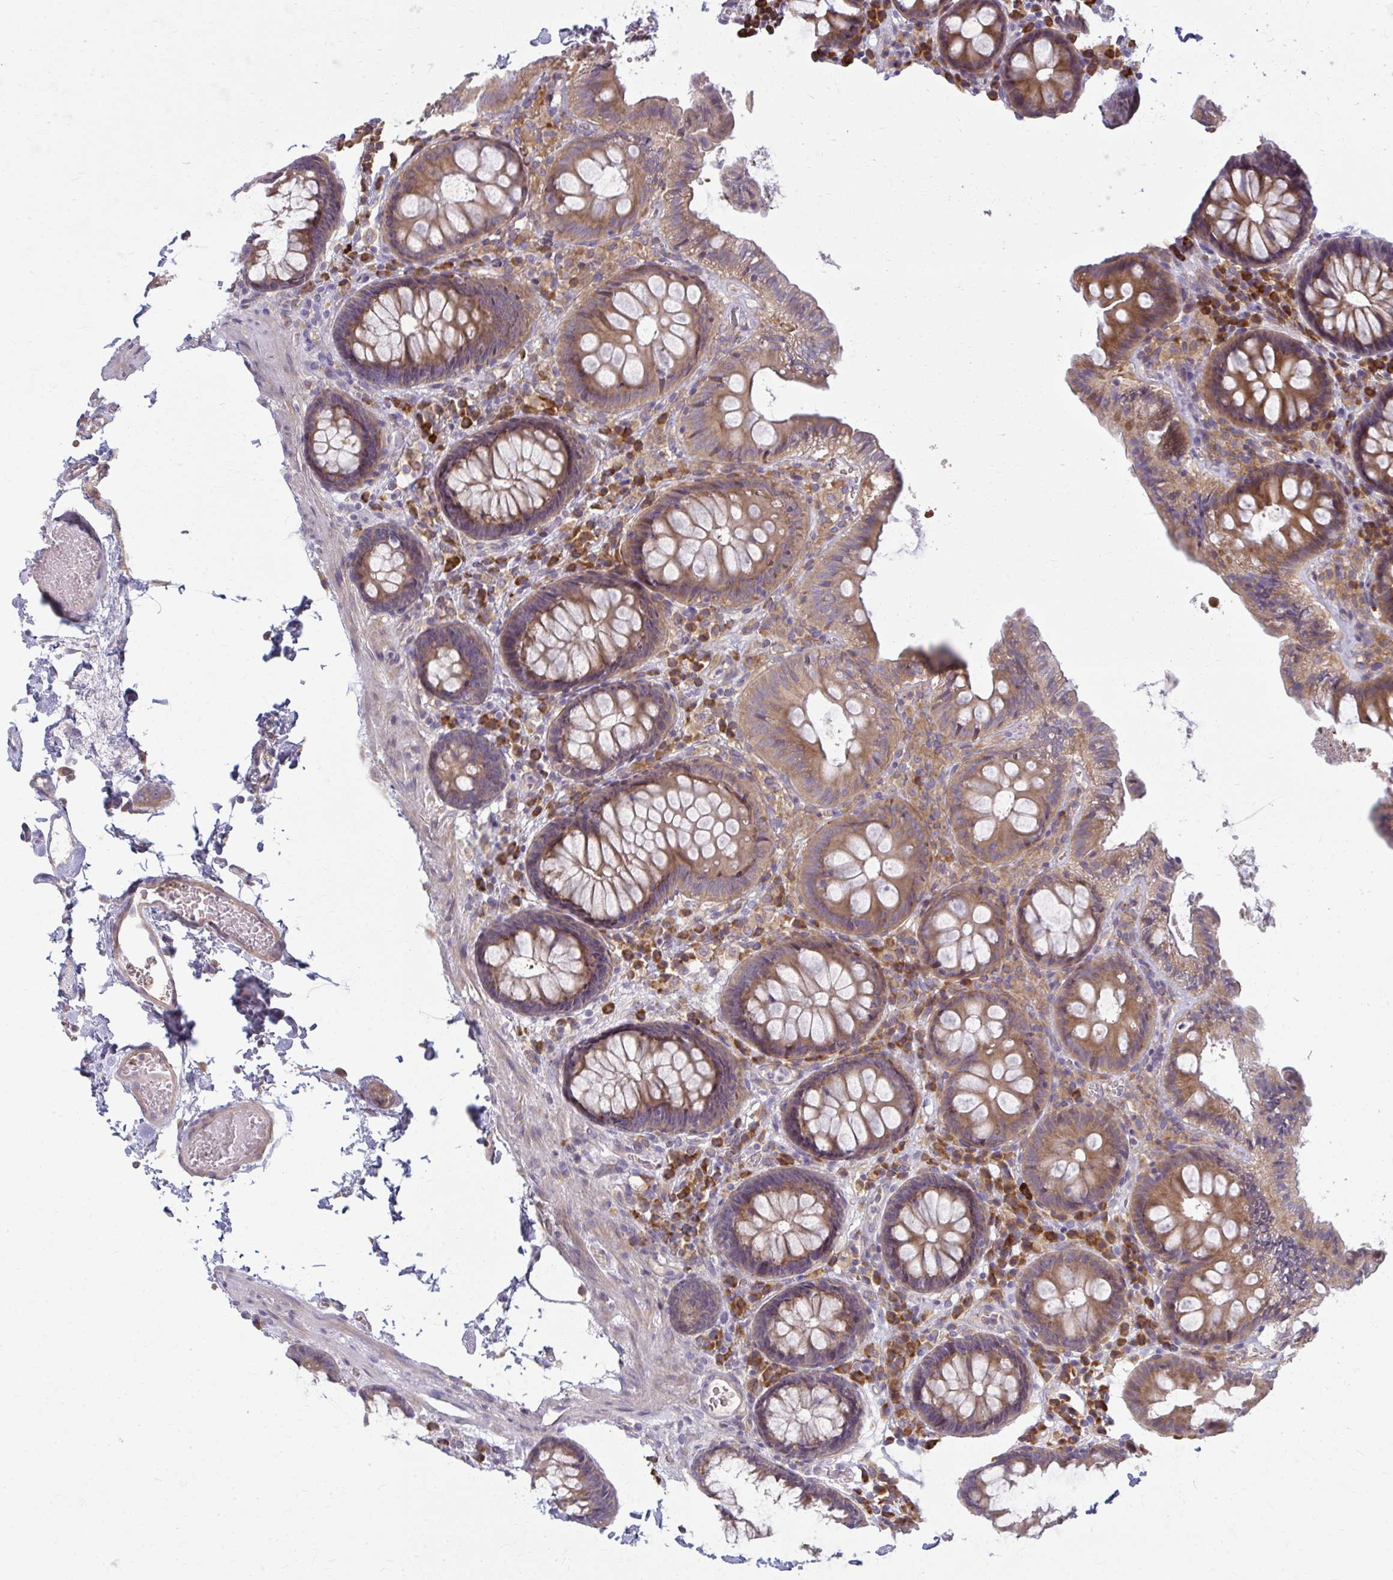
{"staining": {"intensity": "weak", "quantity": ">75%", "location": "cytoplasmic/membranous"}, "tissue": "colon", "cell_type": "Endothelial cells", "image_type": "normal", "snomed": [{"axis": "morphology", "description": "Normal tissue, NOS"}, {"axis": "topography", "description": "Colon"}, {"axis": "topography", "description": "Peripheral nerve tissue"}], "caption": "Immunohistochemistry (IHC) photomicrograph of unremarkable human colon stained for a protein (brown), which exhibits low levels of weak cytoplasmic/membranous positivity in about >75% of endothelial cells.", "gene": "CEMP1", "patient": {"sex": "male", "age": 84}}